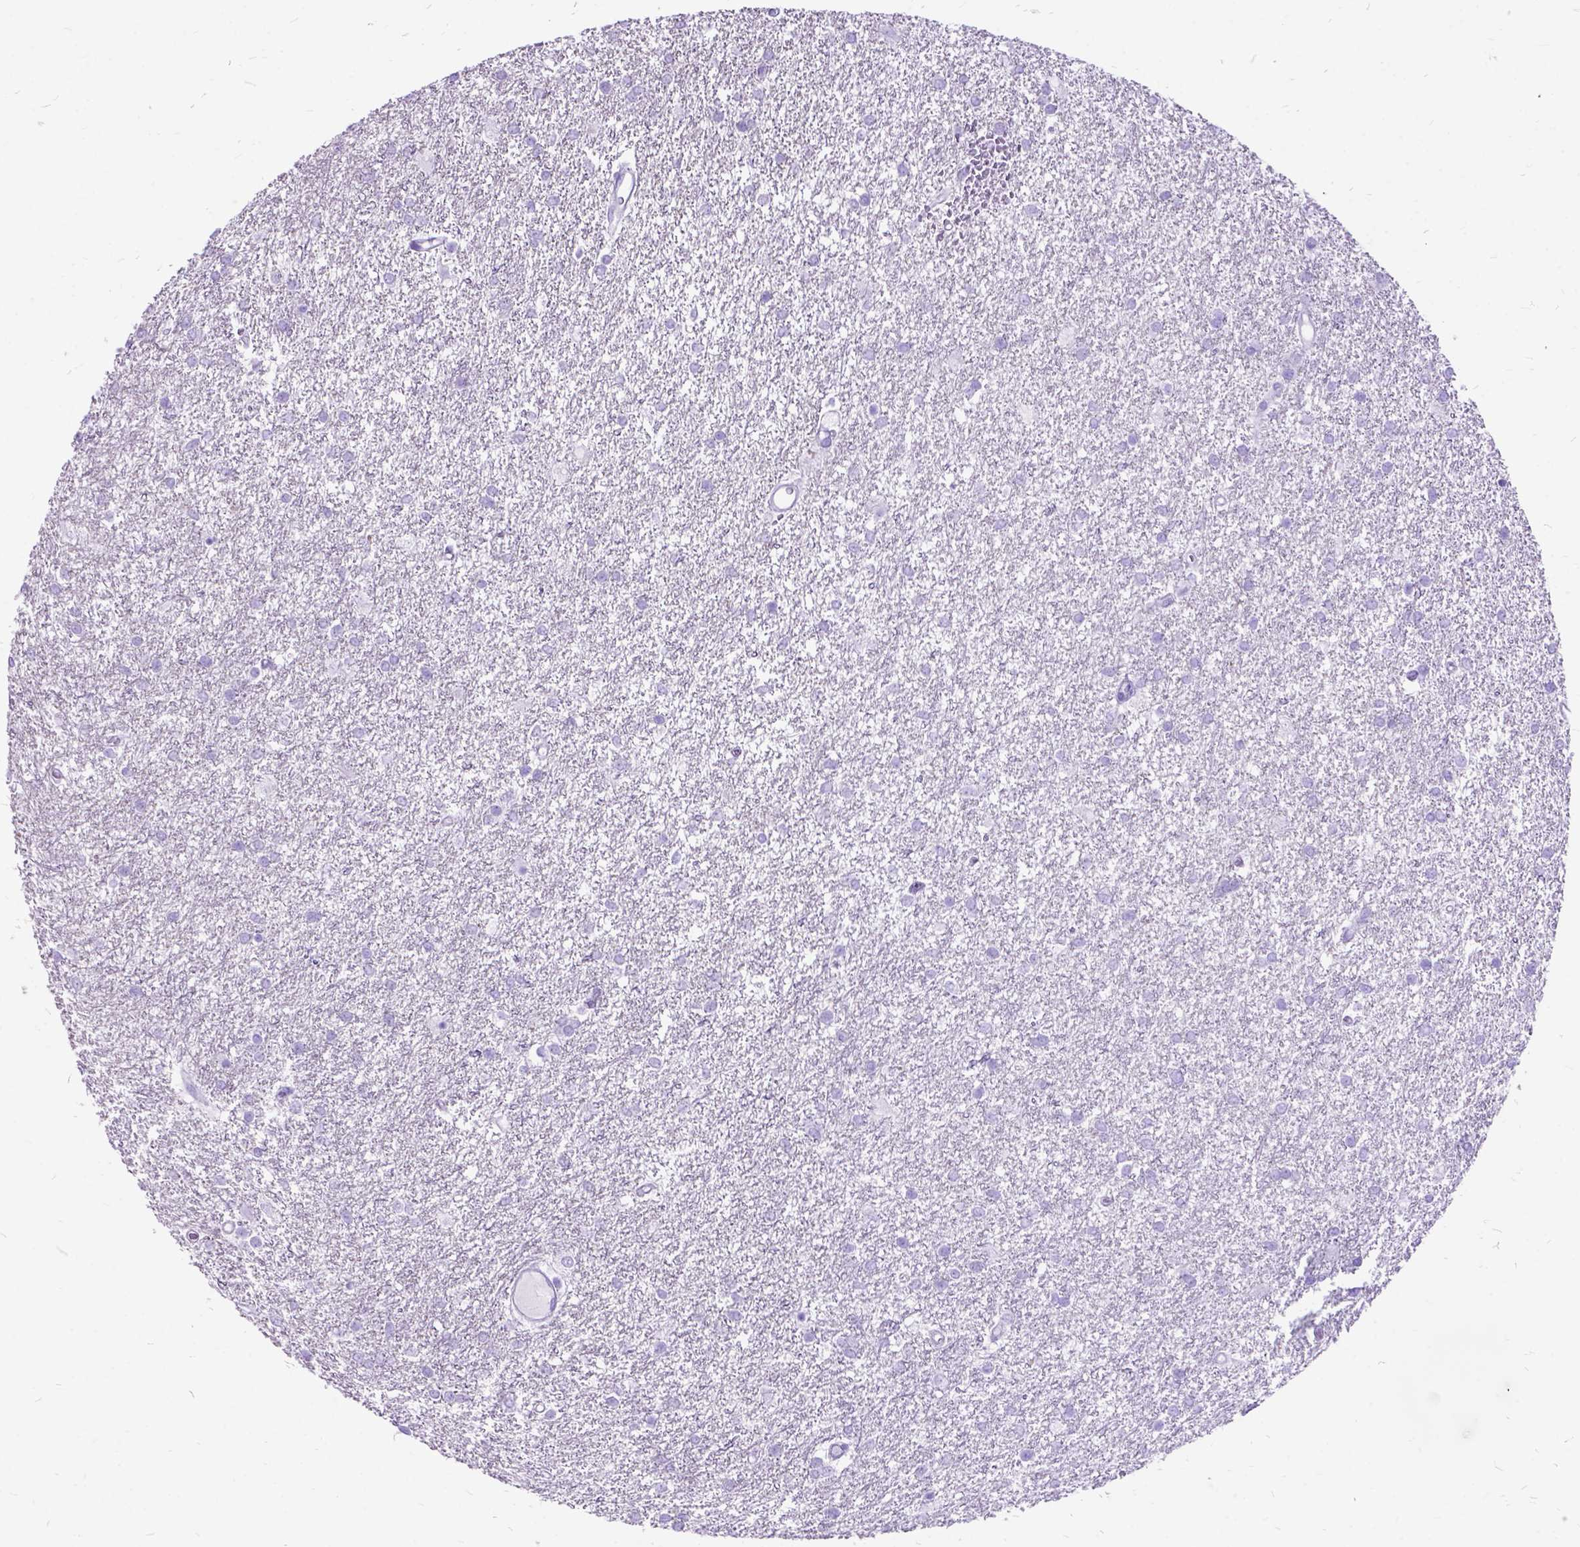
{"staining": {"intensity": "negative", "quantity": "none", "location": "none"}, "tissue": "glioma", "cell_type": "Tumor cells", "image_type": "cancer", "snomed": [{"axis": "morphology", "description": "Glioma, malignant, High grade"}, {"axis": "topography", "description": "Brain"}], "caption": "Photomicrograph shows no protein staining in tumor cells of glioma tissue.", "gene": "DNAH2", "patient": {"sex": "female", "age": 61}}